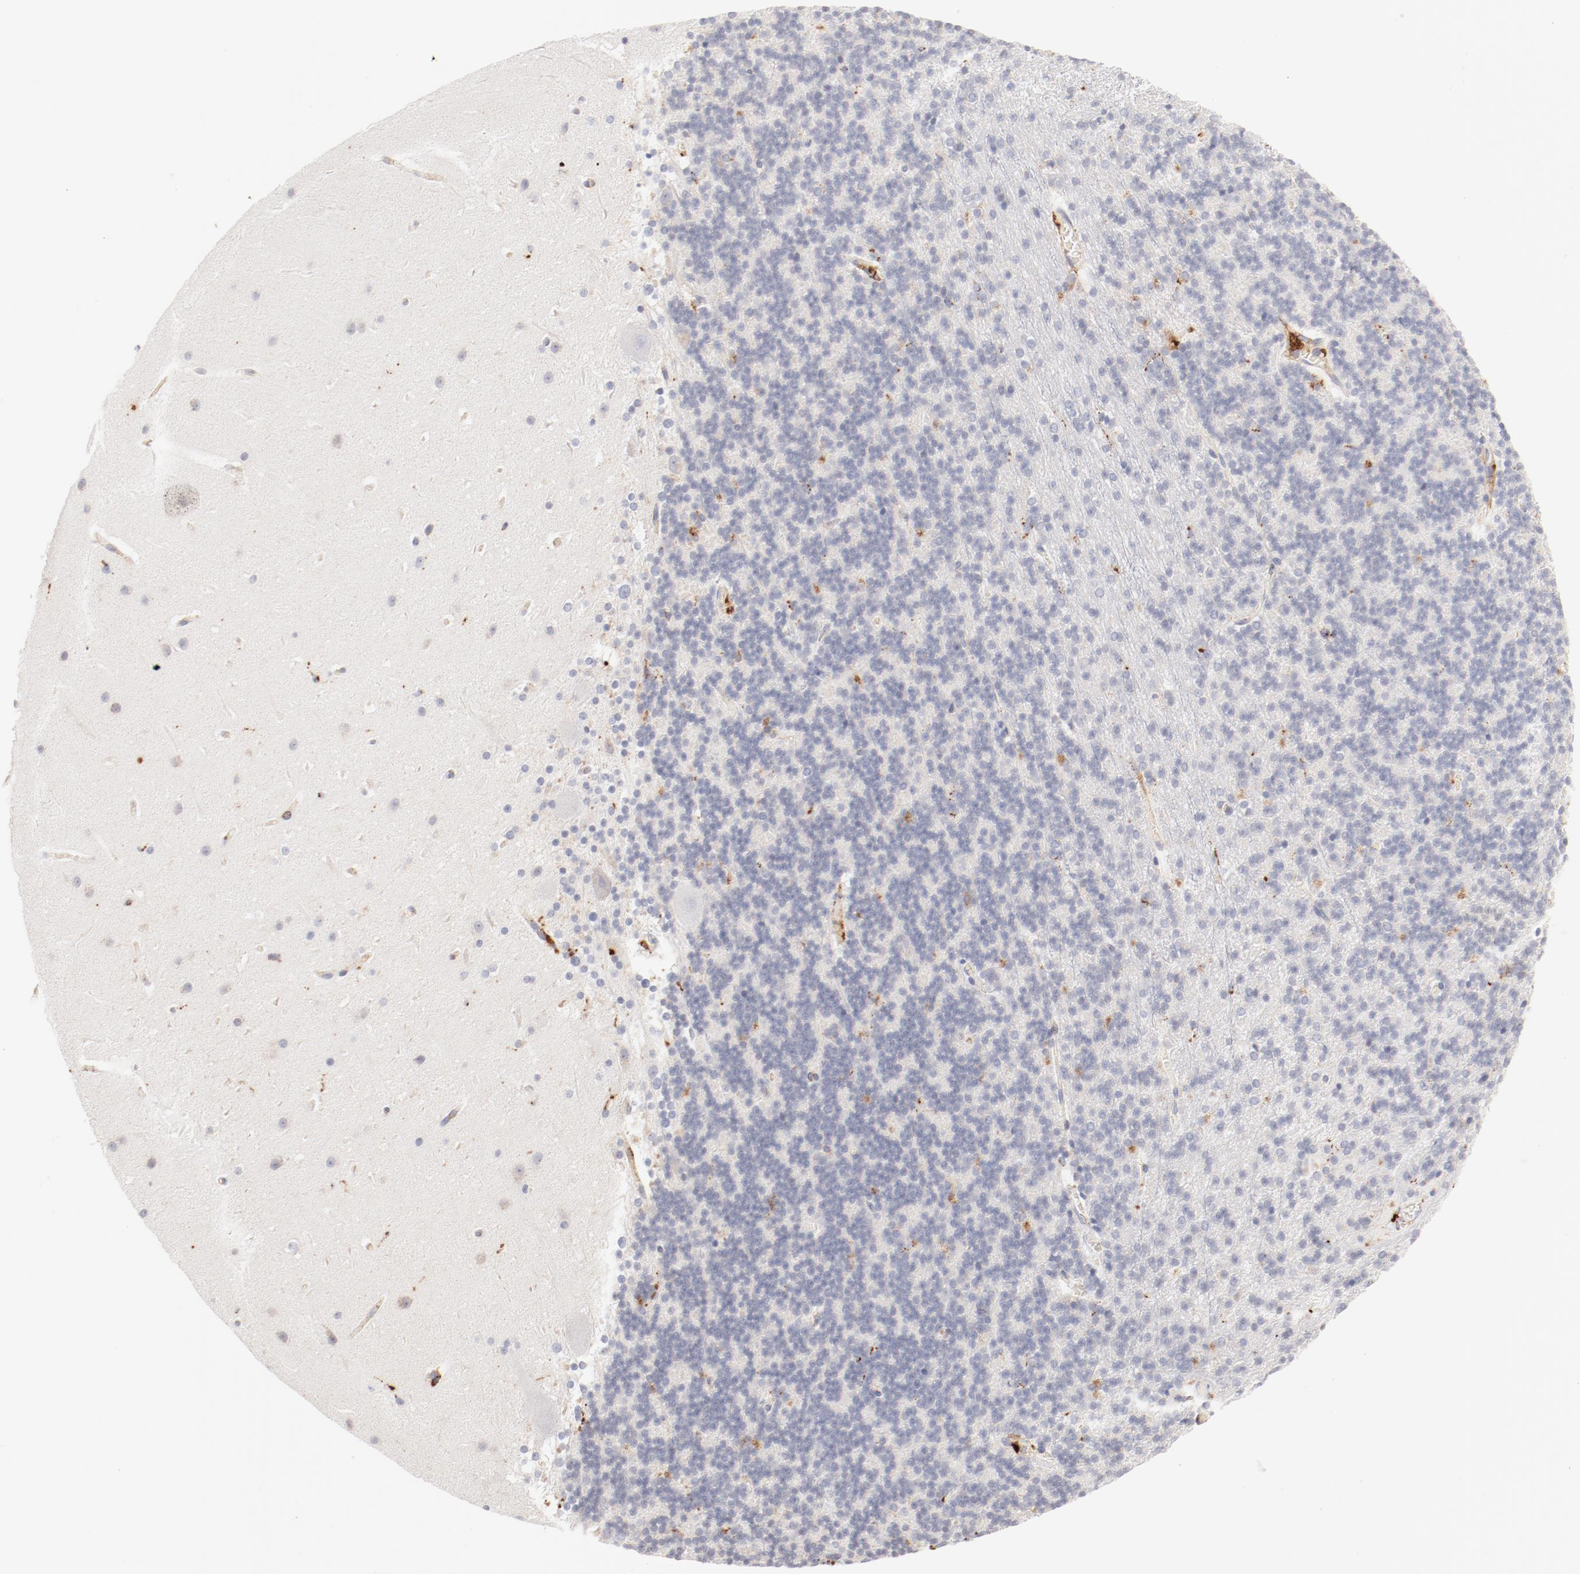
{"staining": {"intensity": "negative", "quantity": "none", "location": "none"}, "tissue": "cerebellum", "cell_type": "Cells in granular layer", "image_type": "normal", "snomed": [{"axis": "morphology", "description": "Normal tissue, NOS"}, {"axis": "topography", "description": "Cerebellum"}], "caption": "An IHC image of normal cerebellum is shown. There is no staining in cells in granular layer of cerebellum.", "gene": "CTSH", "patient": {"sex": "female", "age": 19}}